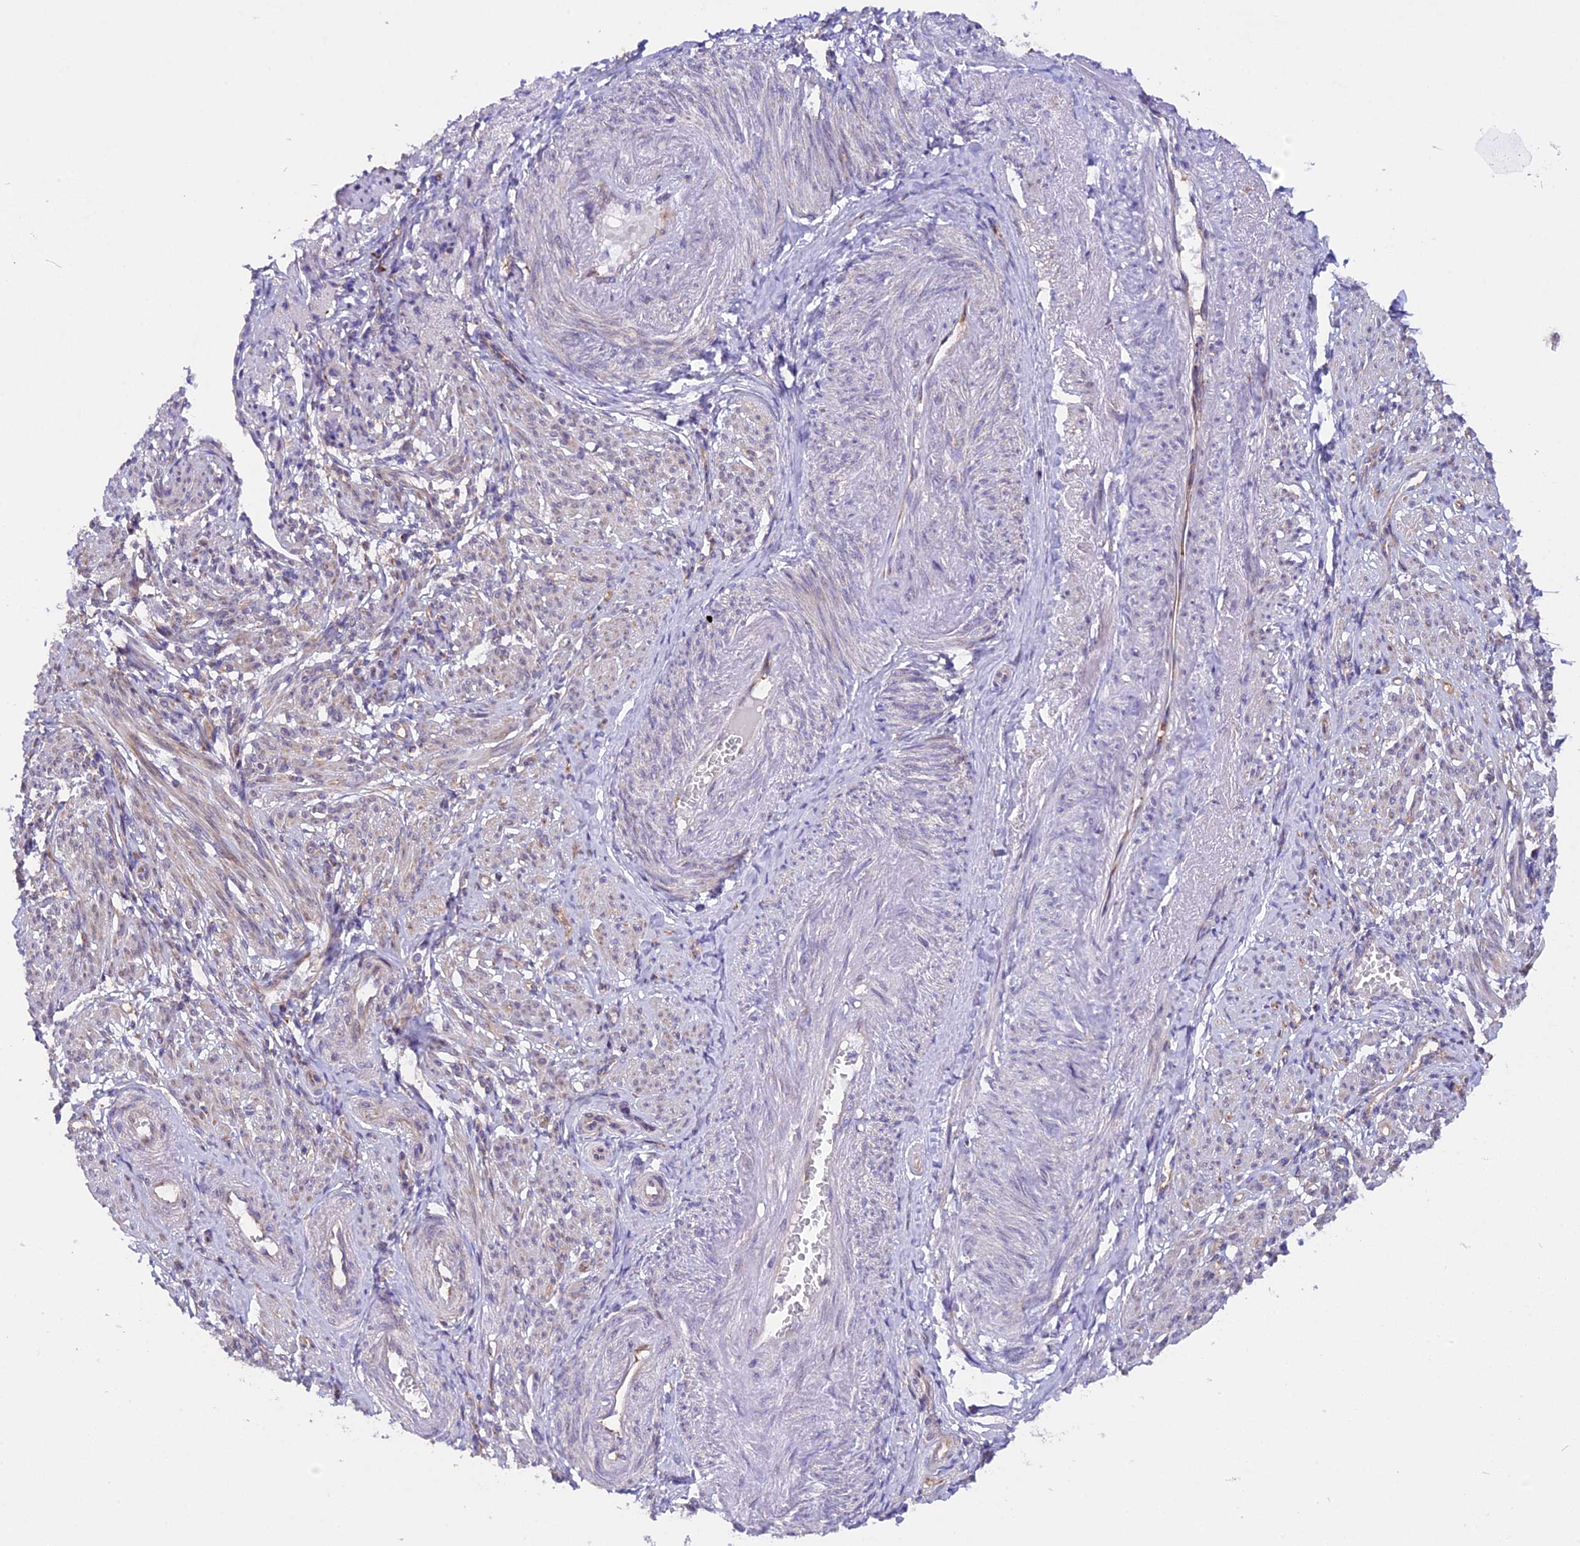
{"staining": {"intensity": "weak", "quantity": "25%-75%", "location": "cytoplasmic/membranous"}, "tissue": "smooth muscle", "cell_type": "Smooth muscle cells", "image_type": "normal", "snomed": [{"axis": "morphology", "description": "Normal tissue, NOS"}, {"axis": "topography", "description": "Smooth muscle"}], "caption": "Brown immunohistochemical staining in normal human smooth muscle exhibits weak cytoplasmic/membranous expression in approximately 25%-75% of smooth muscle cells. Immunohistochemistry stains the protein in brown and the nuclei are stained blue.", "gene": "GNPTAB", "patient": {"sex": "female", "age": 39}}